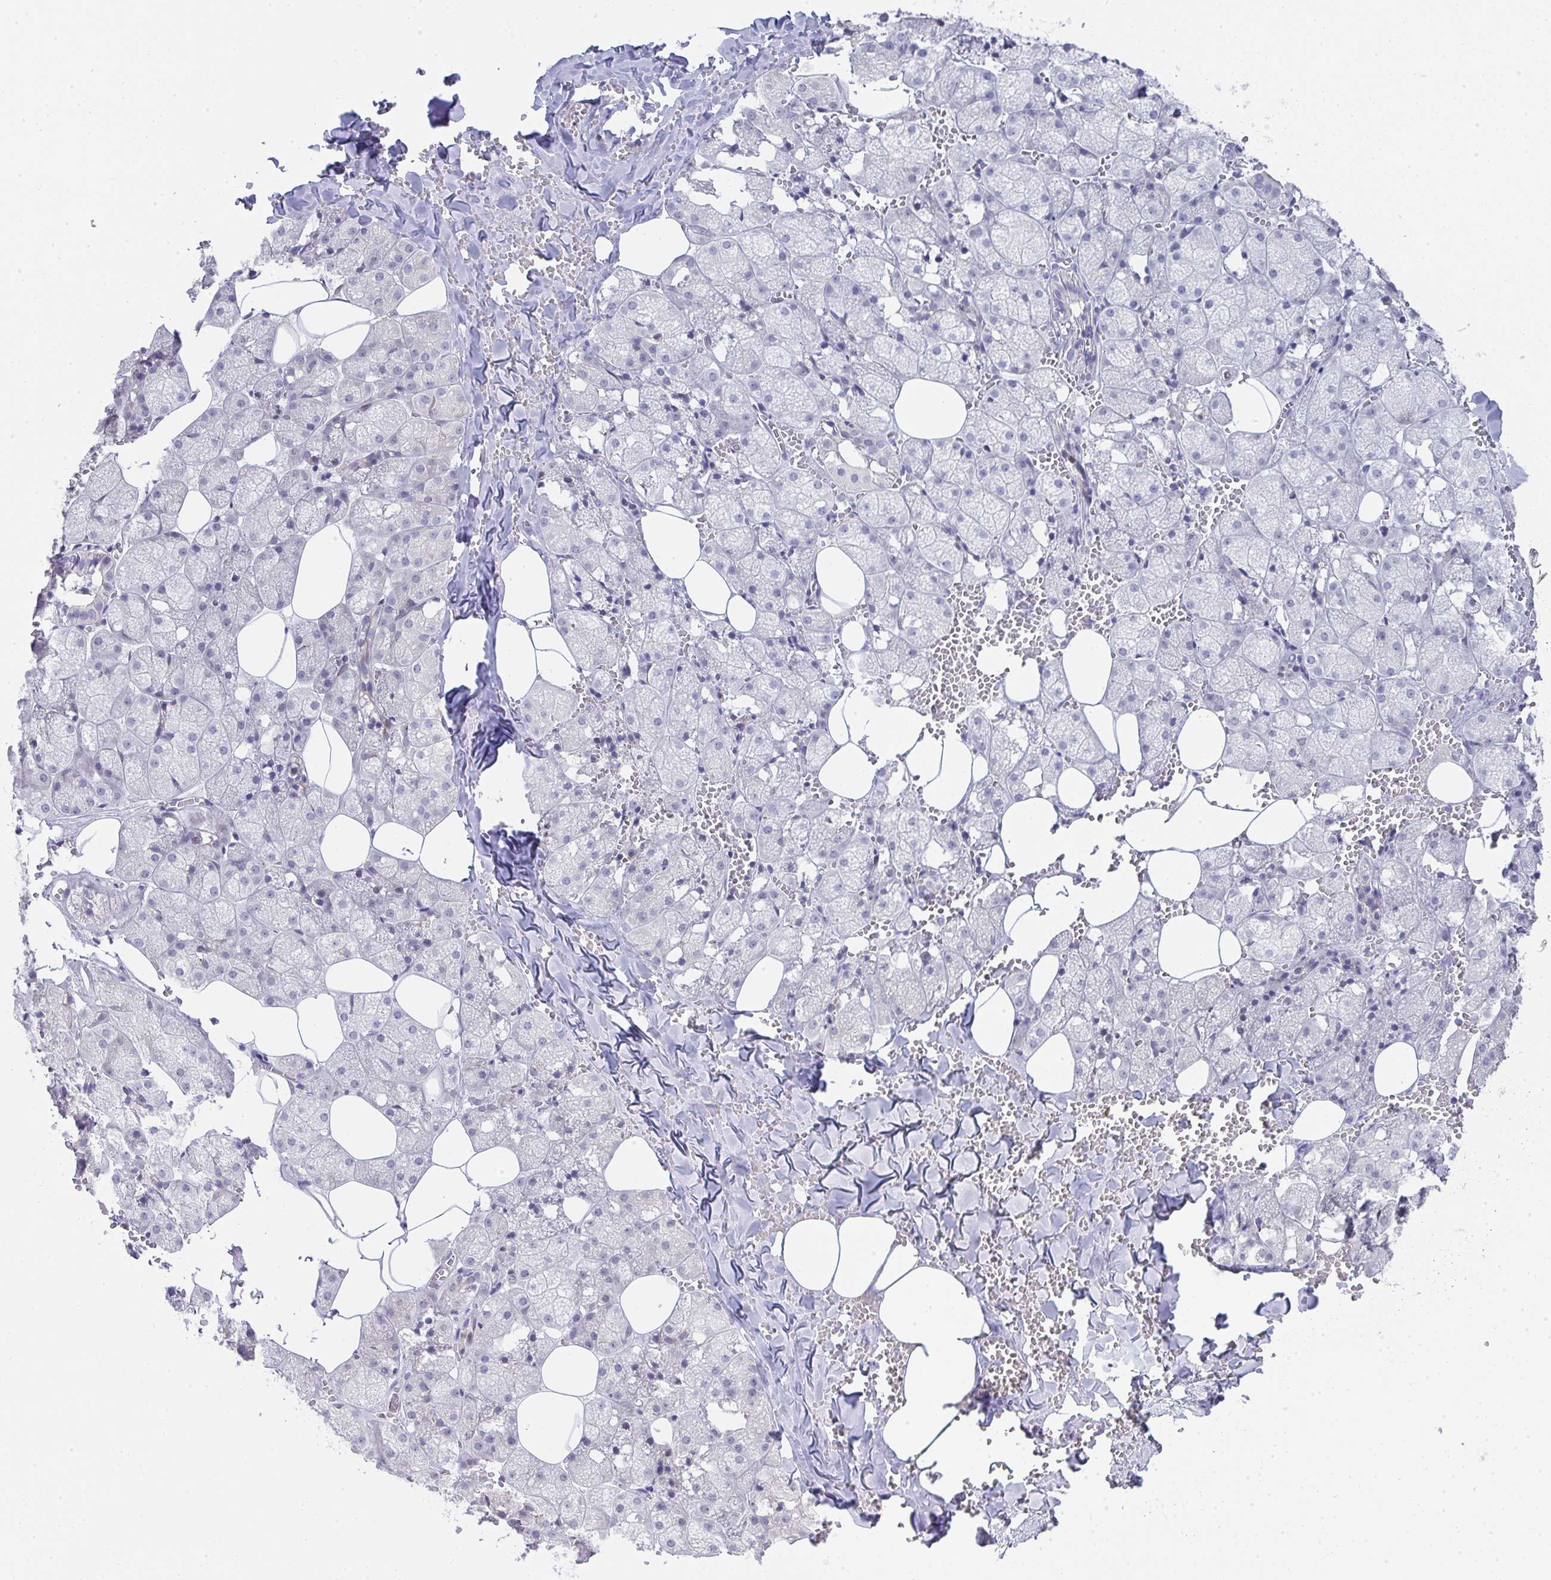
{"staining": {"intensity": "moderate", "quantity": "<25%", "location": "nuclear"}, "tissue": "salivary gland", "cell_type": "Glandular cells", "image_type": "normal", "snomed": [{"axis": "morphology", "description": "Normal tissue, NOS"}, {"axis": "topography", "description": "Salivary gland"}, {"axis": "topography", "description": "Peripheral nerve tissue"}], "caption": "A brown stain labels moderate nuclear positivity of a protein in glandular cells of benign salivary gland.", "gene": "GALNT16", "patient": {"sex": "male", "age": 38}}